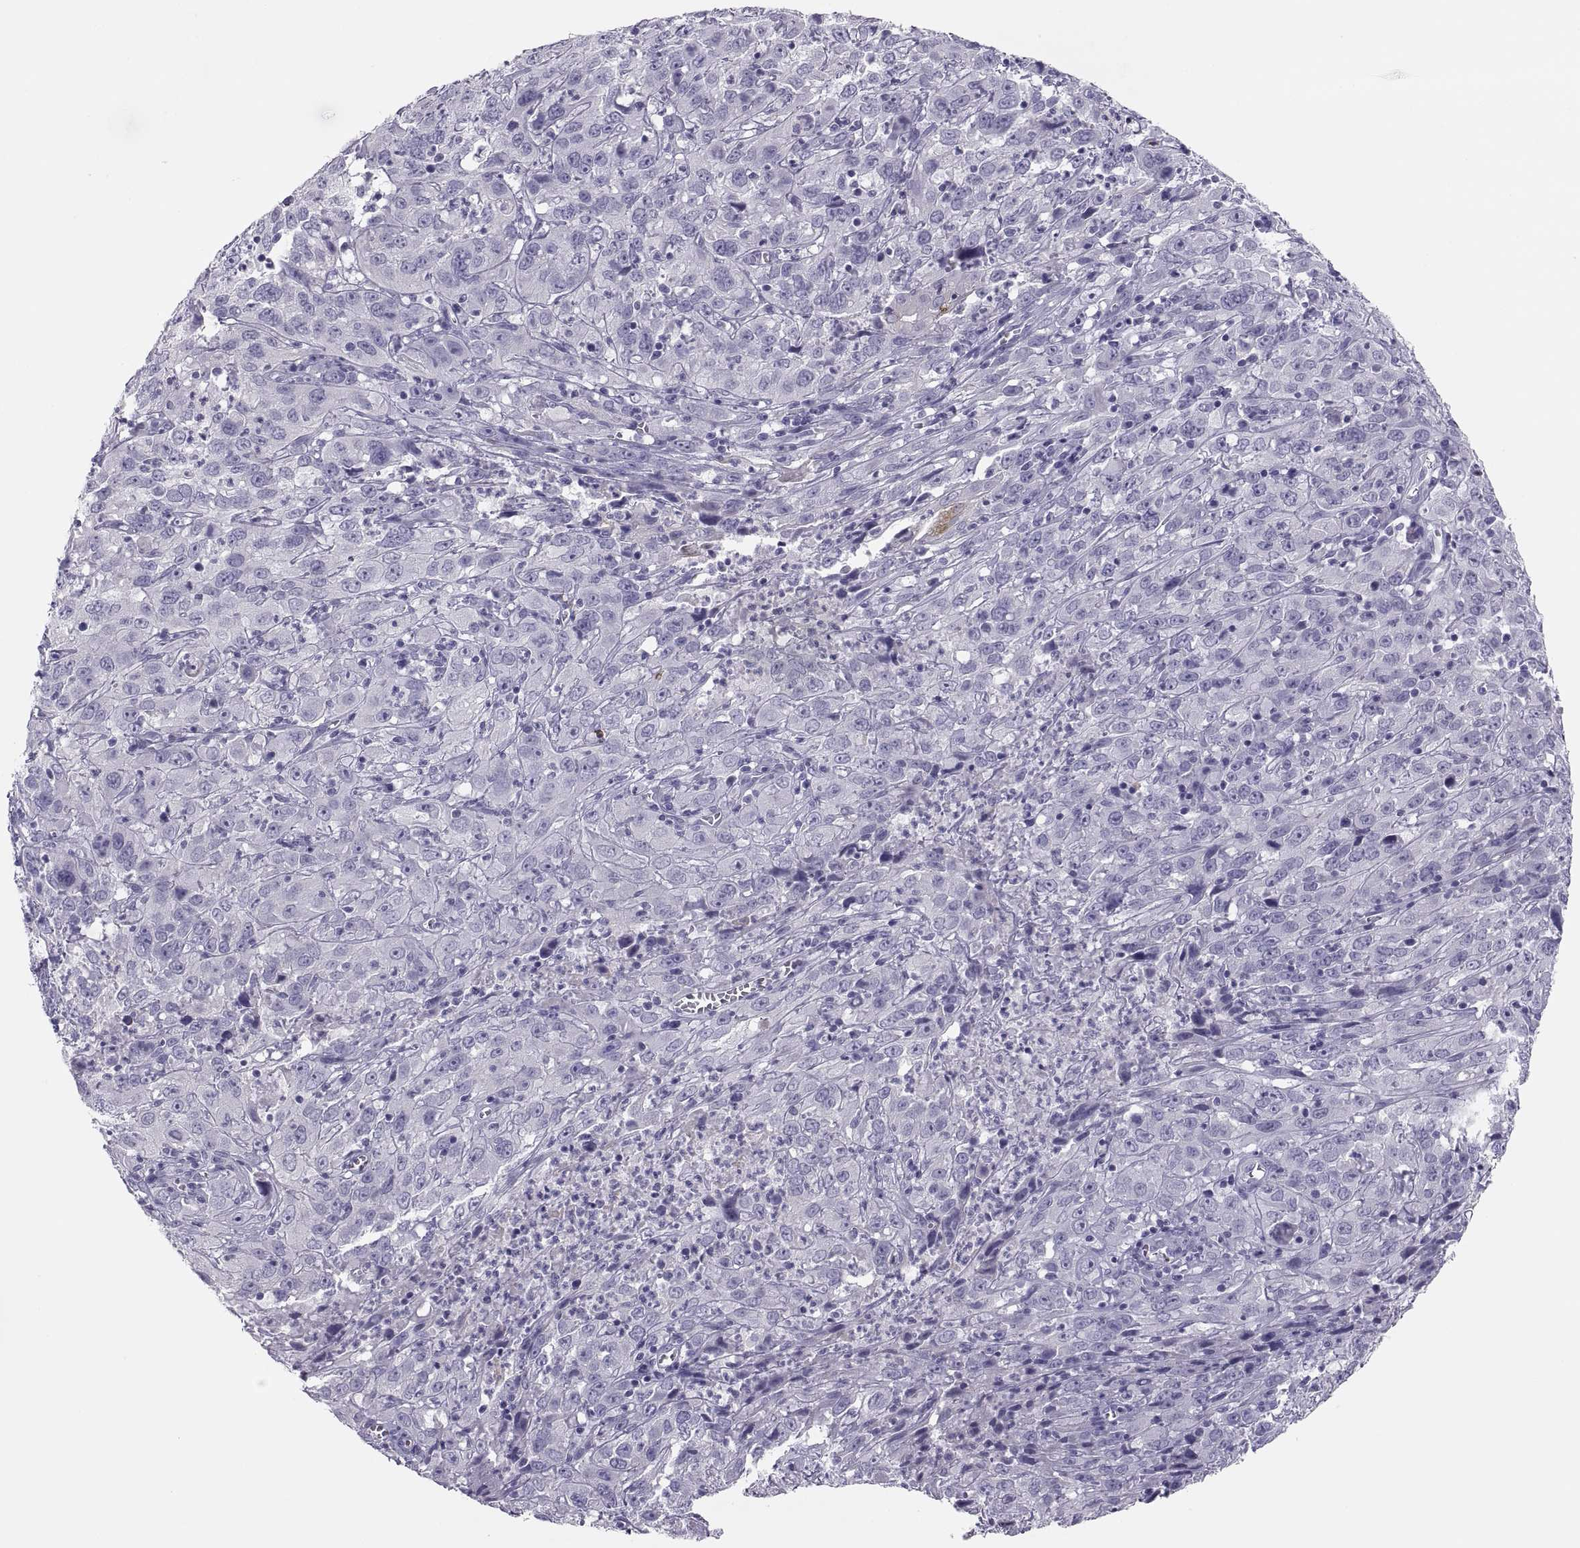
{"staining": {"intensity": "negative", "quantity": "none", "location": "none"}, "tissue": "cervical cancer", "cell_type": "Tumor cells", "image_type": "cancer", "snomed": [{"axis": "morphology", "description": "Squamous cell carcinoma, NOS"}, {"axis": "topography", "description": "Cervix"}], "caption": "Tumor cells show no significant protein expression in cervical cancer (squamous cell carcinoma).", "gene": "MAGEB2", "patient": {"sex": "female", "age": 32}}